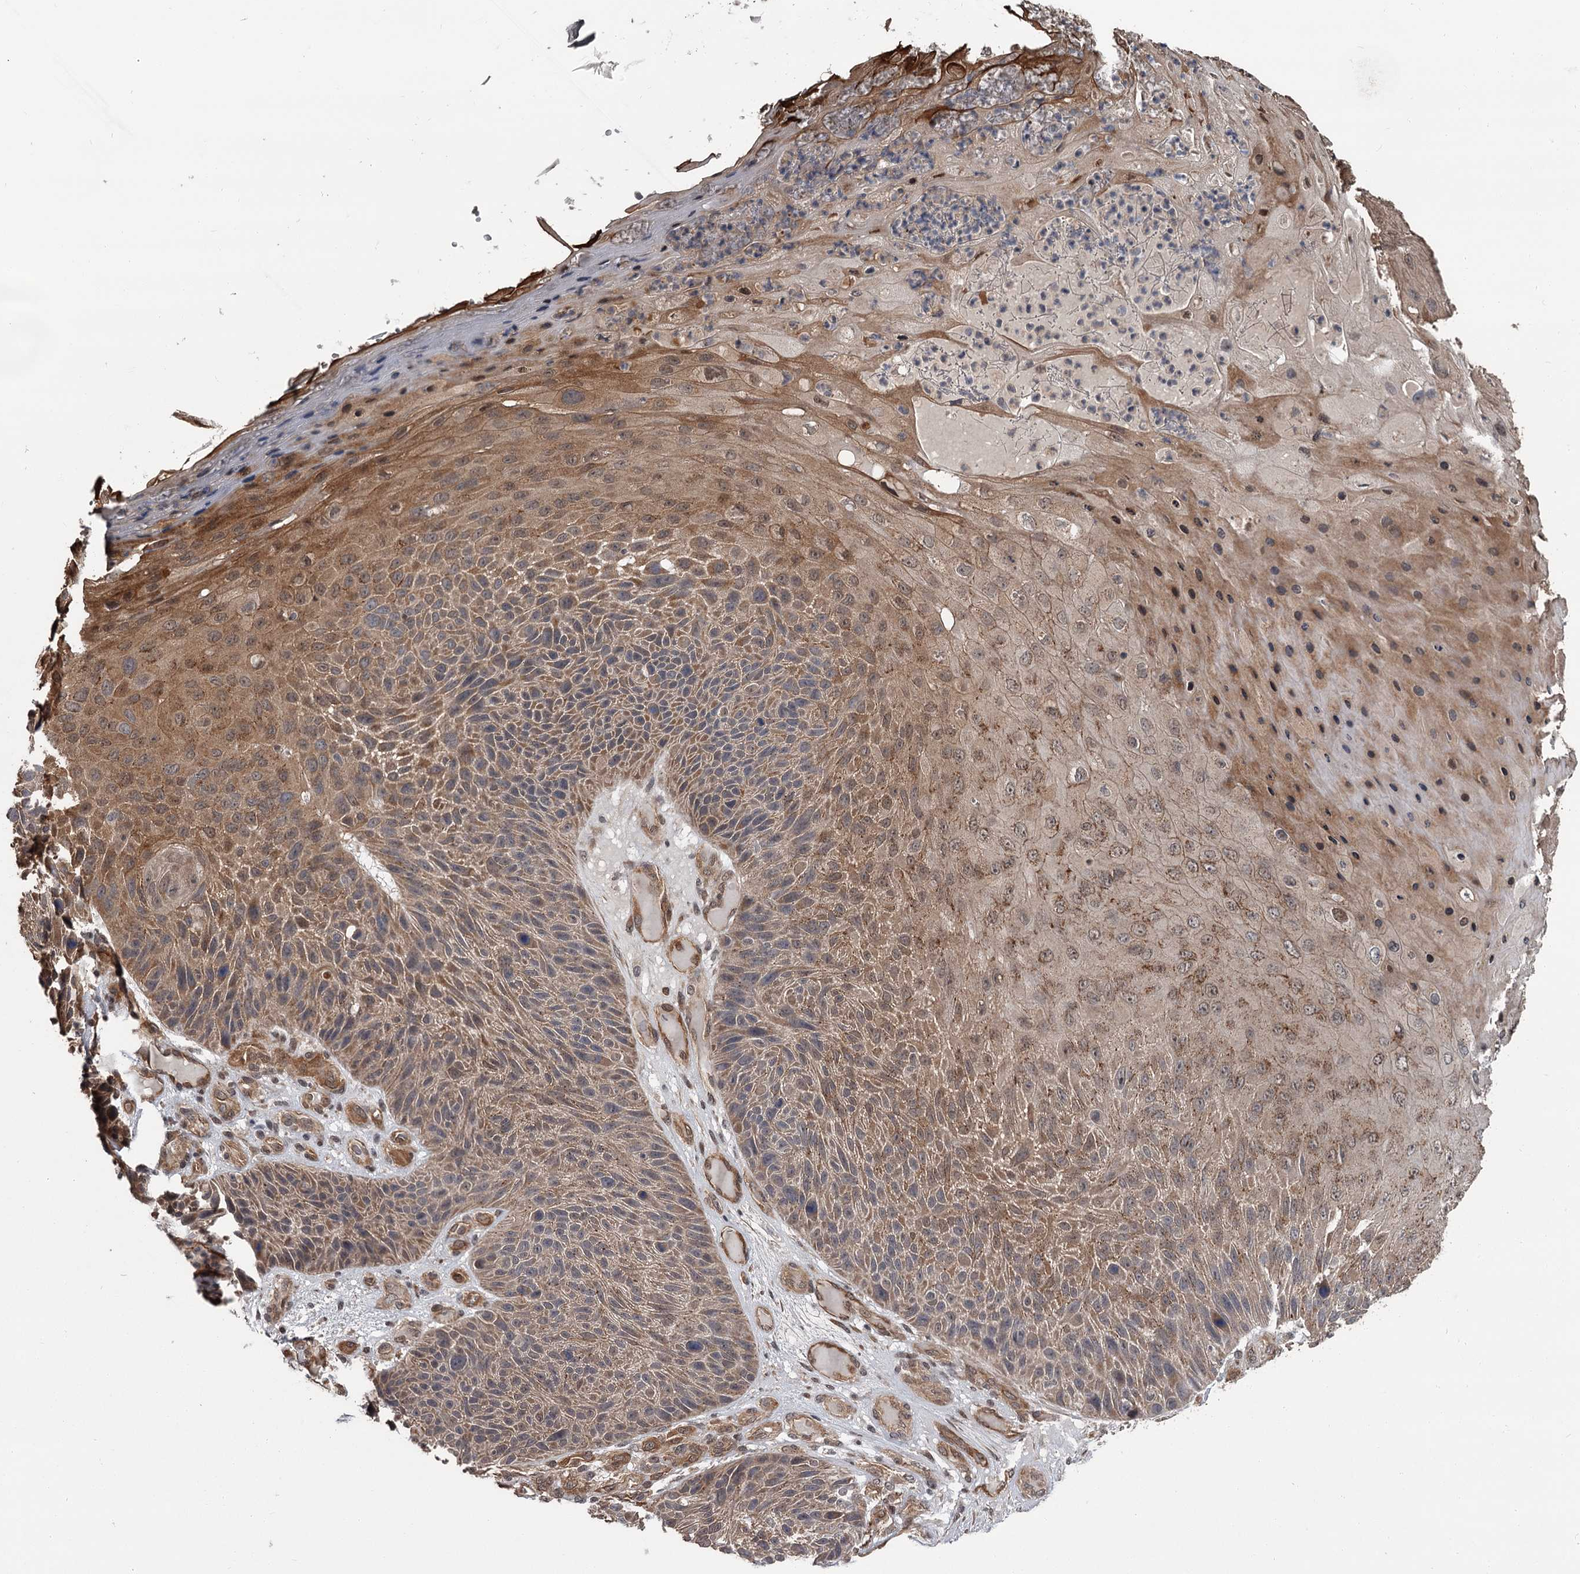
{"staining": {"intensity": "weak", "quantity": ">75%", "location": "cytoplasmic/membranous"}, "tissue": "skin cancer", "cell_type": "Tumor cells", "image_type": "cancer", "snomed": [{"axis": "morphology", "description": "Squamous cell carcinoma, NOS"}, {"axis": "topography", "description": "Skin"}], "caption": "Immunohistochemical staining of skin cancer (squamous cell carcinoma) reveals low levels of weak cytoplasmic/membranous expression in approximately >75% of tumor cells.", "gene": "CDC42EP2", "patient": {"sex": "female", "age": 88}}